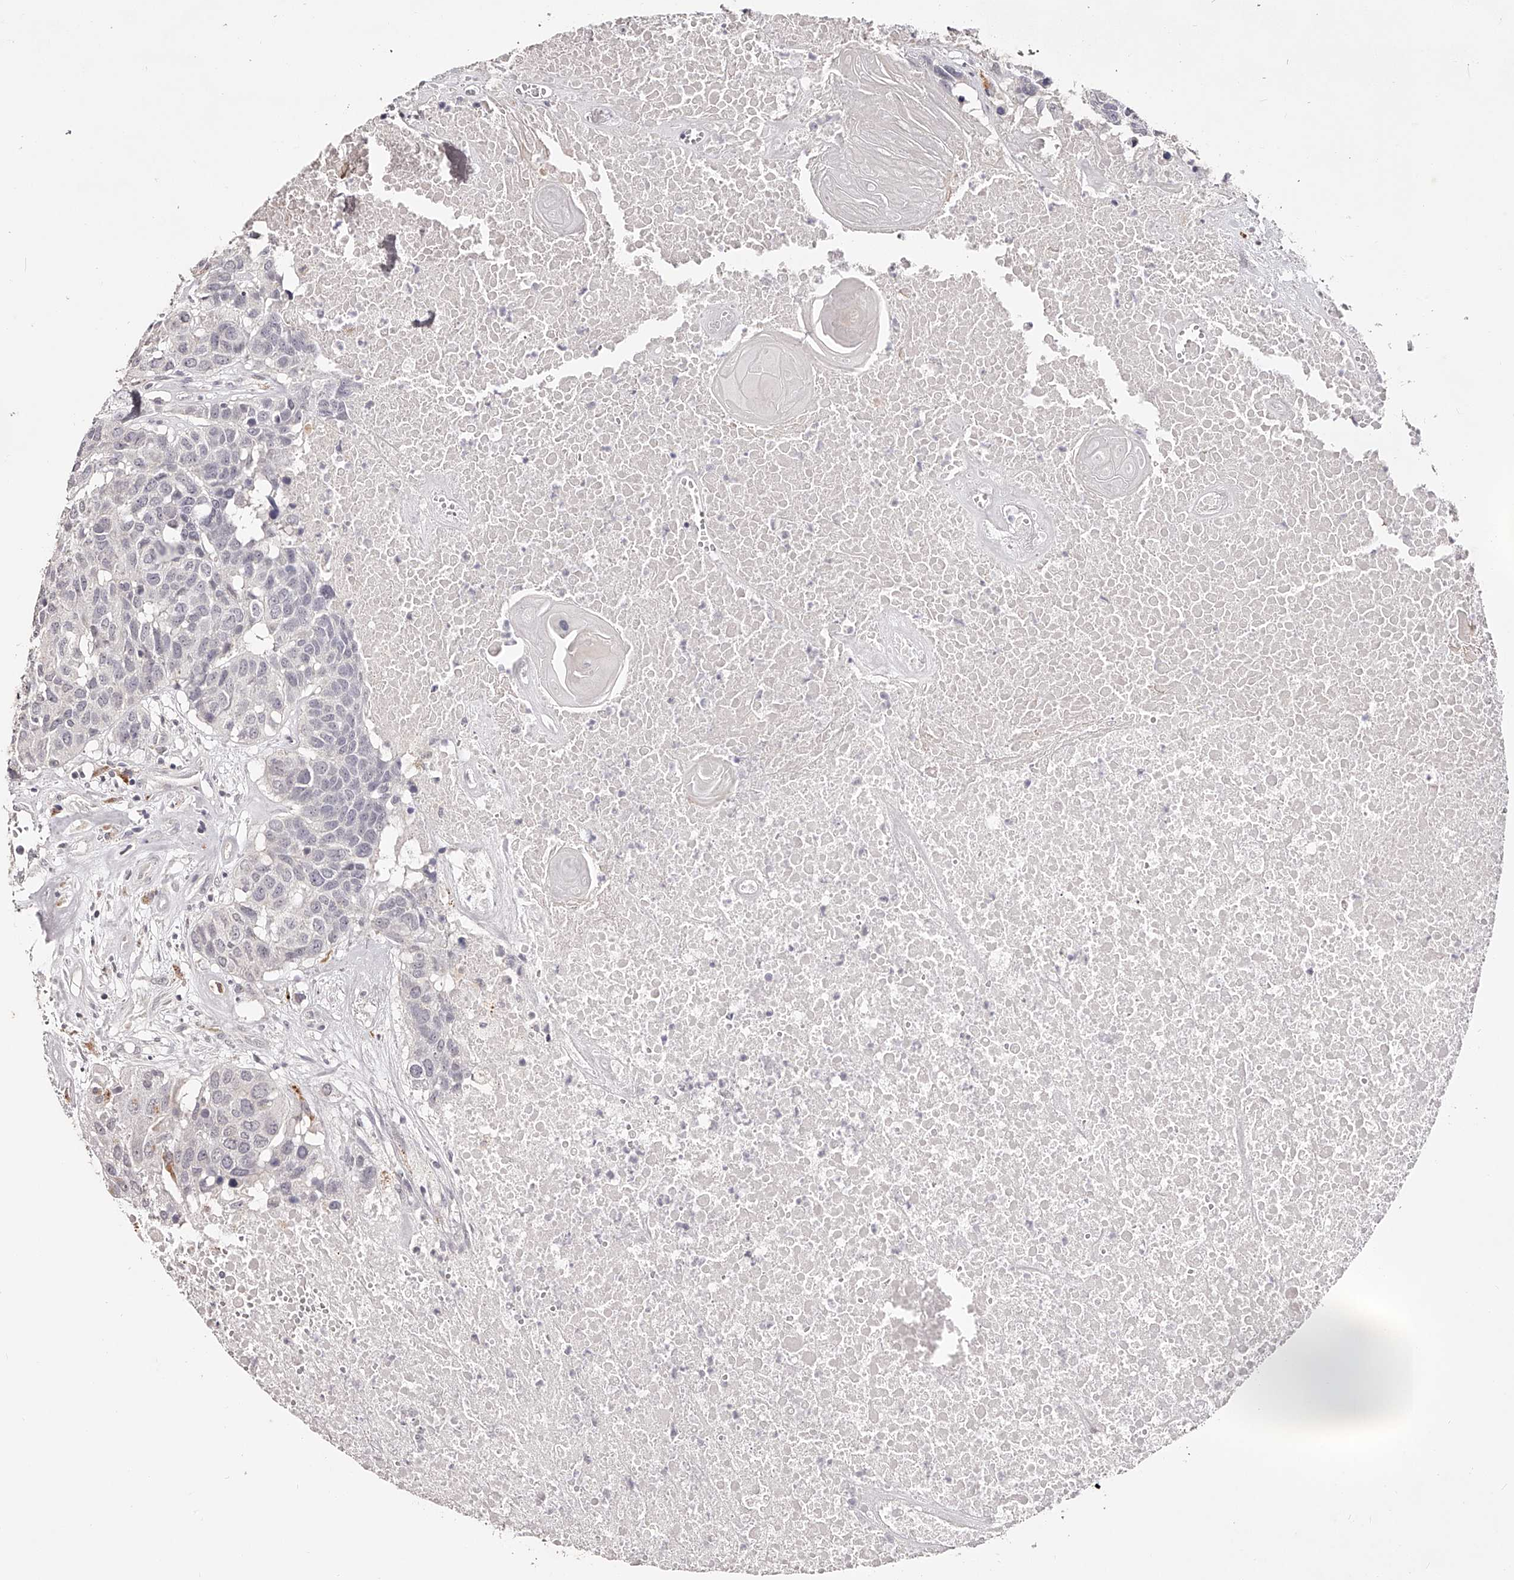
{"staining": {"intensity": "negative", "quantity": "none", "location": "none"}, "tissue": "head and neck cancer", "cell_type": "Tumor cells", "image_type": "cancer", "snomed": [{"axis": "morphology", "description": "Squamous cell carcinoma, NOS"}, {"axis": "topography", "description": "Head-Neck"}], "caption": "Tumor cells are negative for brown protein staining in squamous cell carcinoma (head and neck).", "gene": "SLC35D3", "patient": {"sex": "male", "age": 66}}